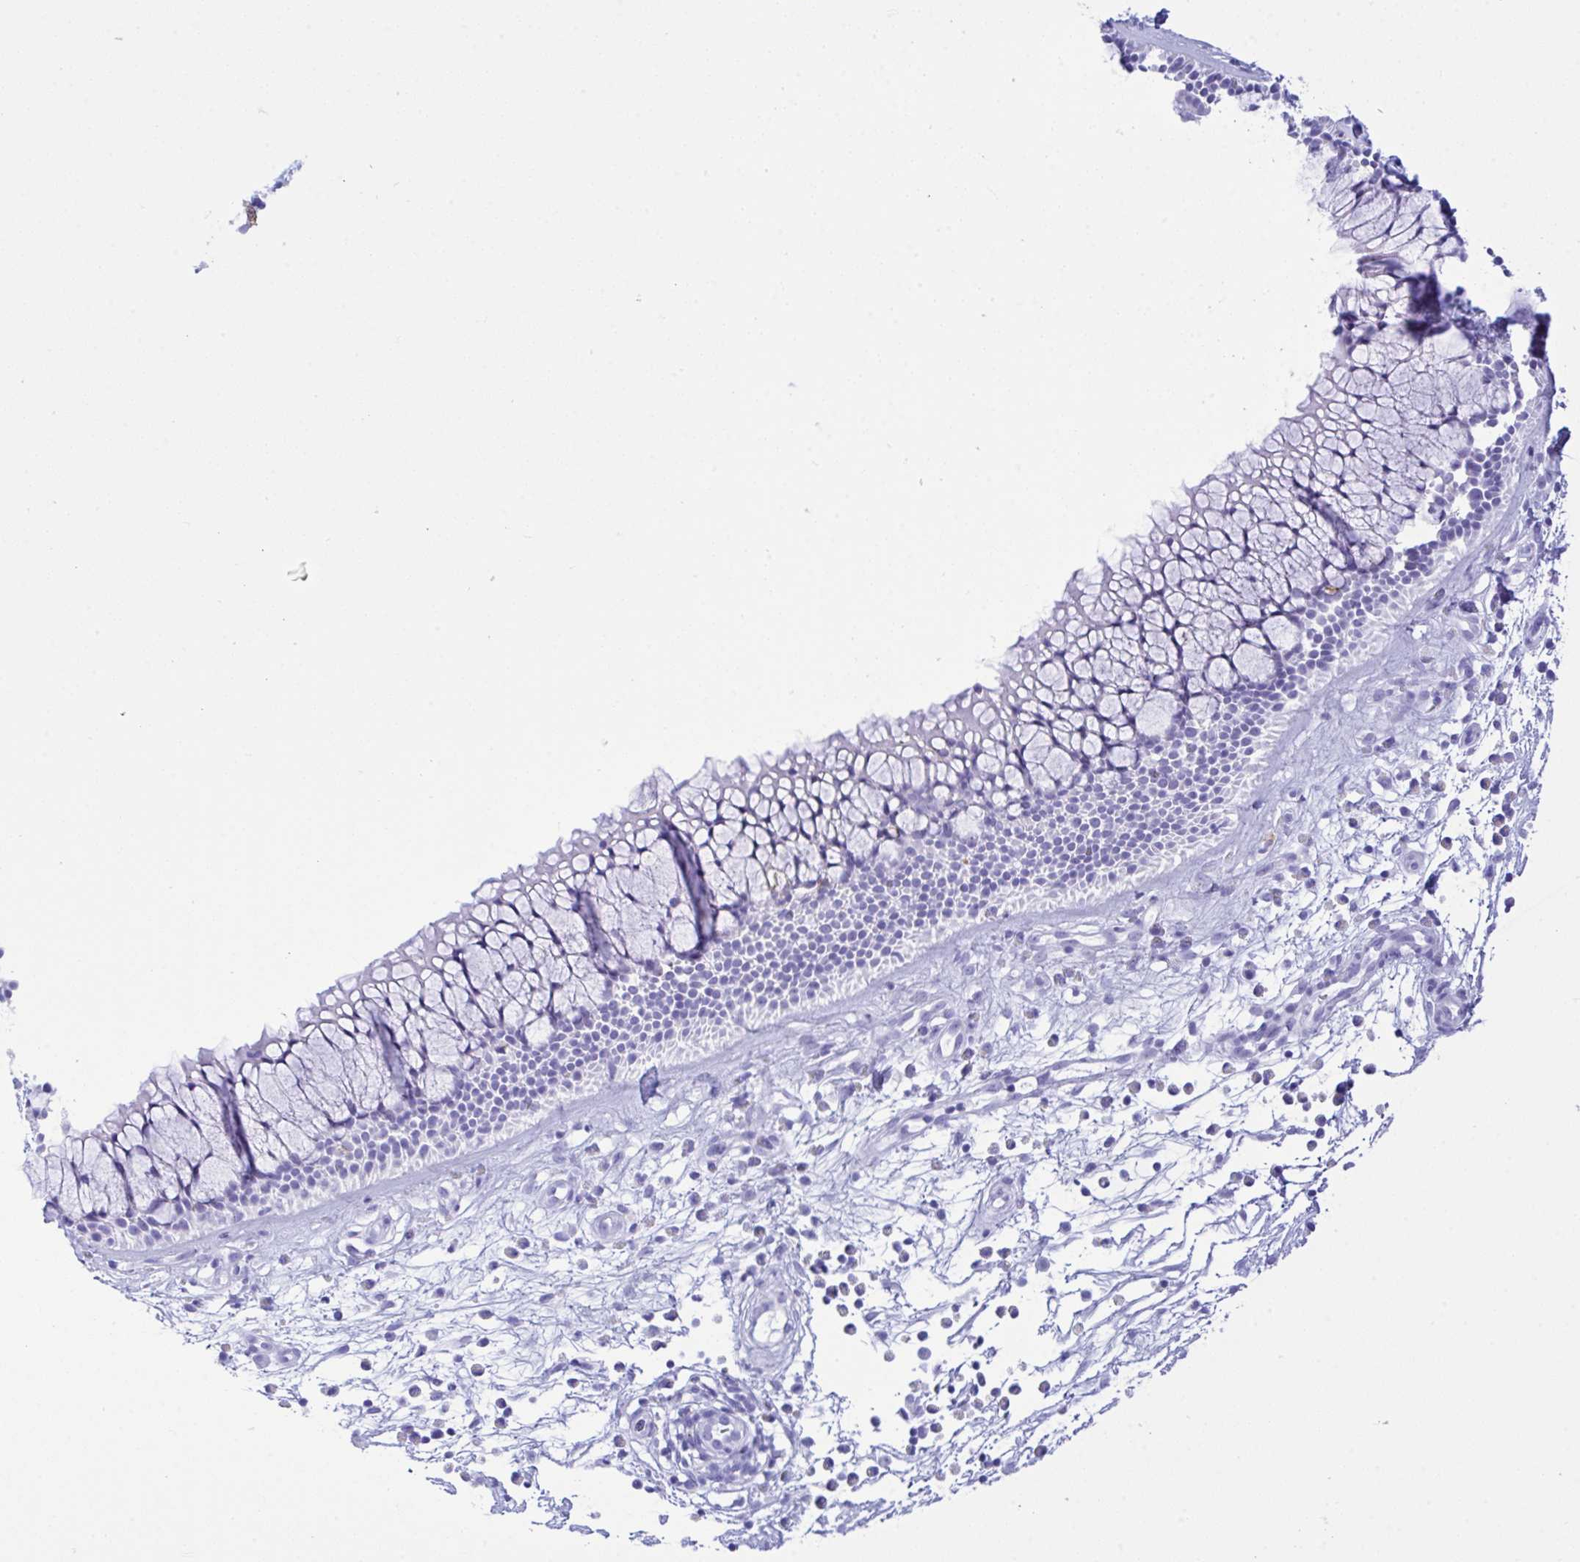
{"staining": {"intensity": "strong", "quantity": "<25%", "location": "cytoplasmic/membranous"}, "tissue": "nasopharynx", "cell_type": "Respiratory epithelial cells", "image_type": "normal", "snomed": [{"axis": "morphology", "description": "Normal tissue, NOS"}, {"axis": "topography", "description": "Nasopharynx"}], "caption": "A high-resolution image shows IHC staining of benign nasopharynx, which demonstrates strong cytoplasmic/membranous expression in approximately <25% of respiratory epithelial cells.", "gene": "SELENOV", "patient": {"sex": "male", "age": 56}}